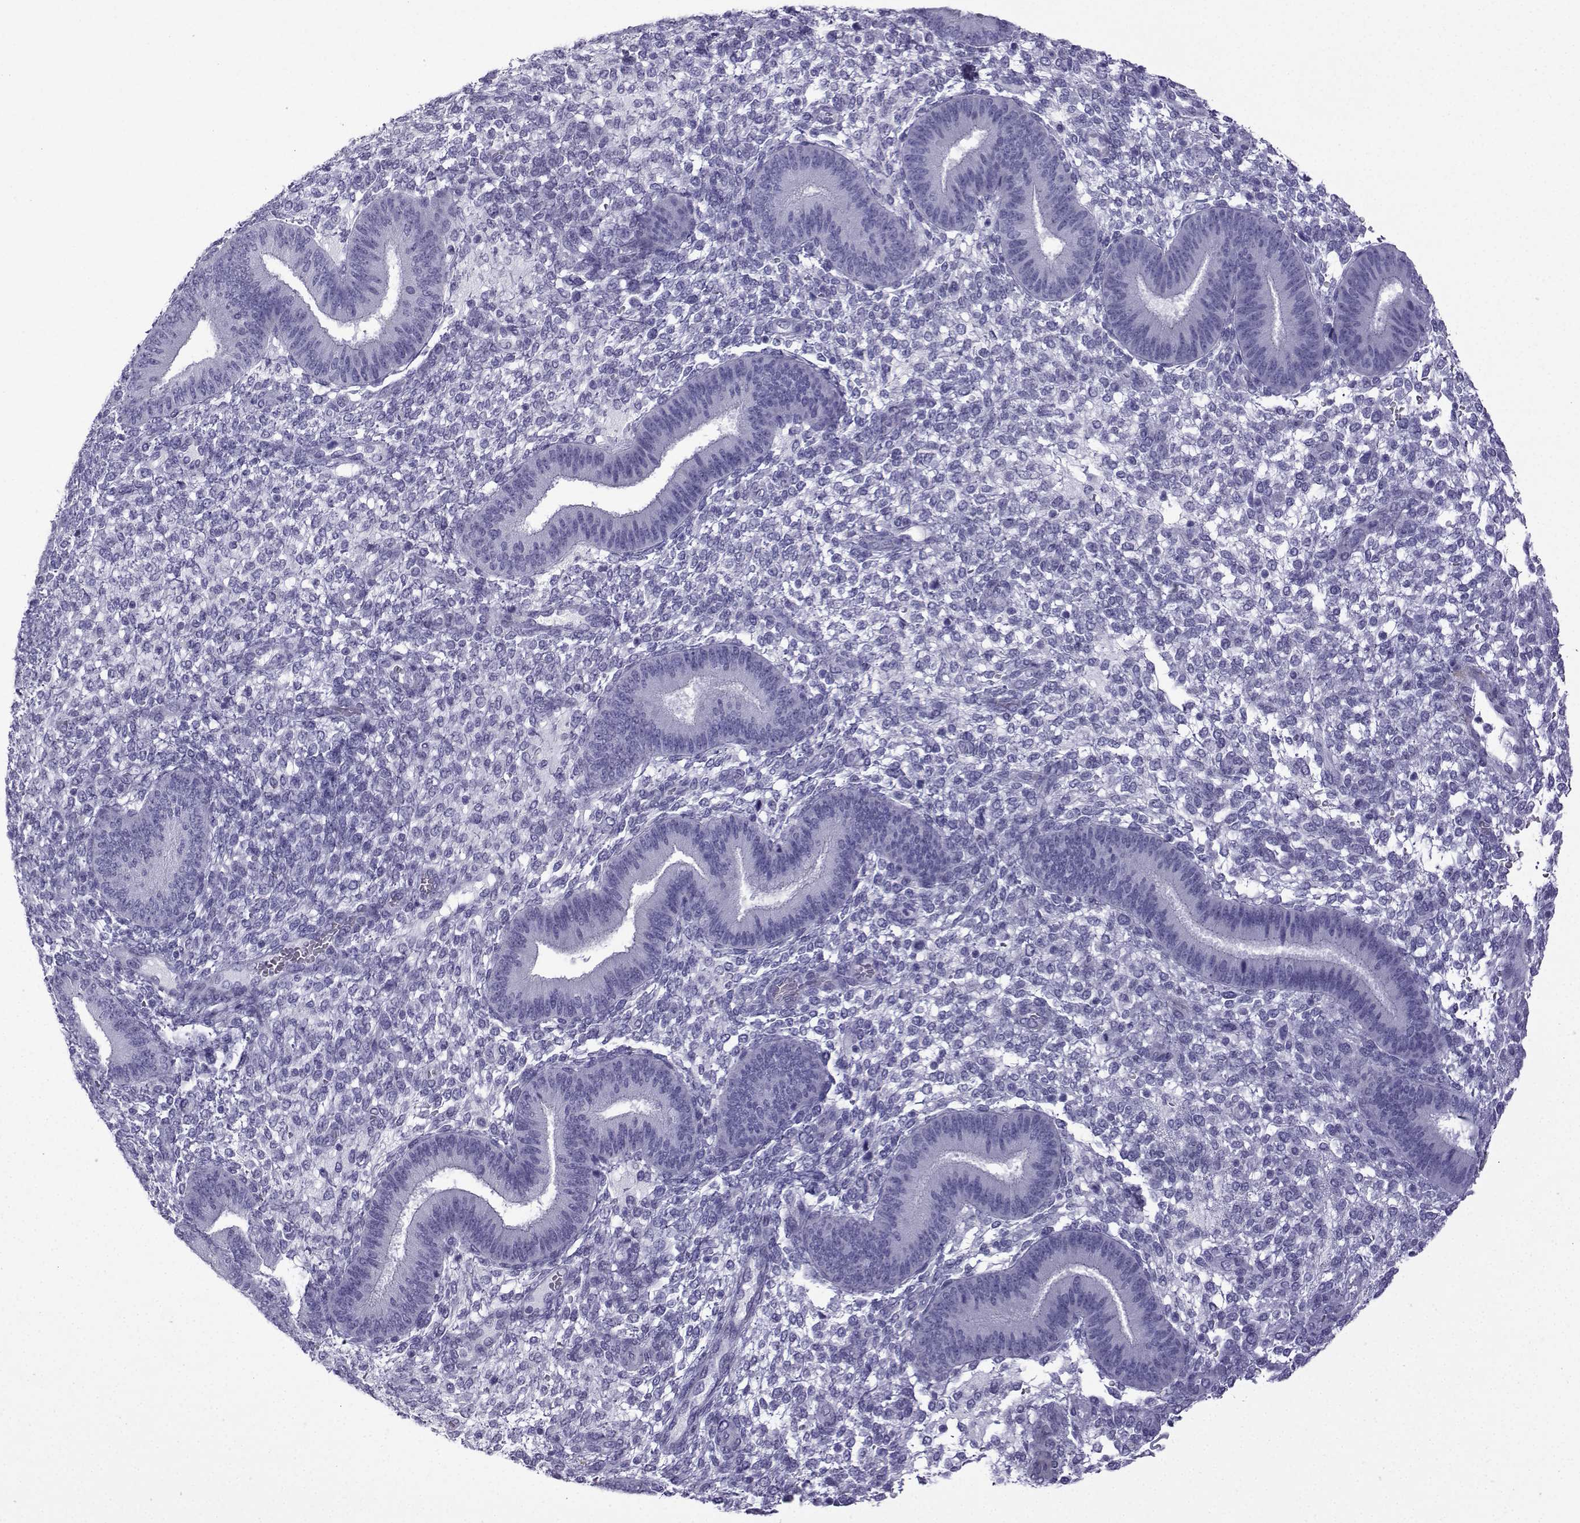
{"staining": {"intensity": "negative", "quantity": "none", "location": "none"}, "tissue": "endometrium", "cell_type": "Cells in endometrial stroma", "image_type": "normal", "snomed": [{"axis": "morphology", "description": "Normal tissue, NOS"}, {"axis": "topography", "description": "Endometrium"}], "caption": "A high-resolution micrograph shows immunohistochemistry staining of benign endometrium, which reveals no significant expression in cells in endometrial stroma.", "gene": "KCNF1", "patient": {"sex": "female", "age": 39}}